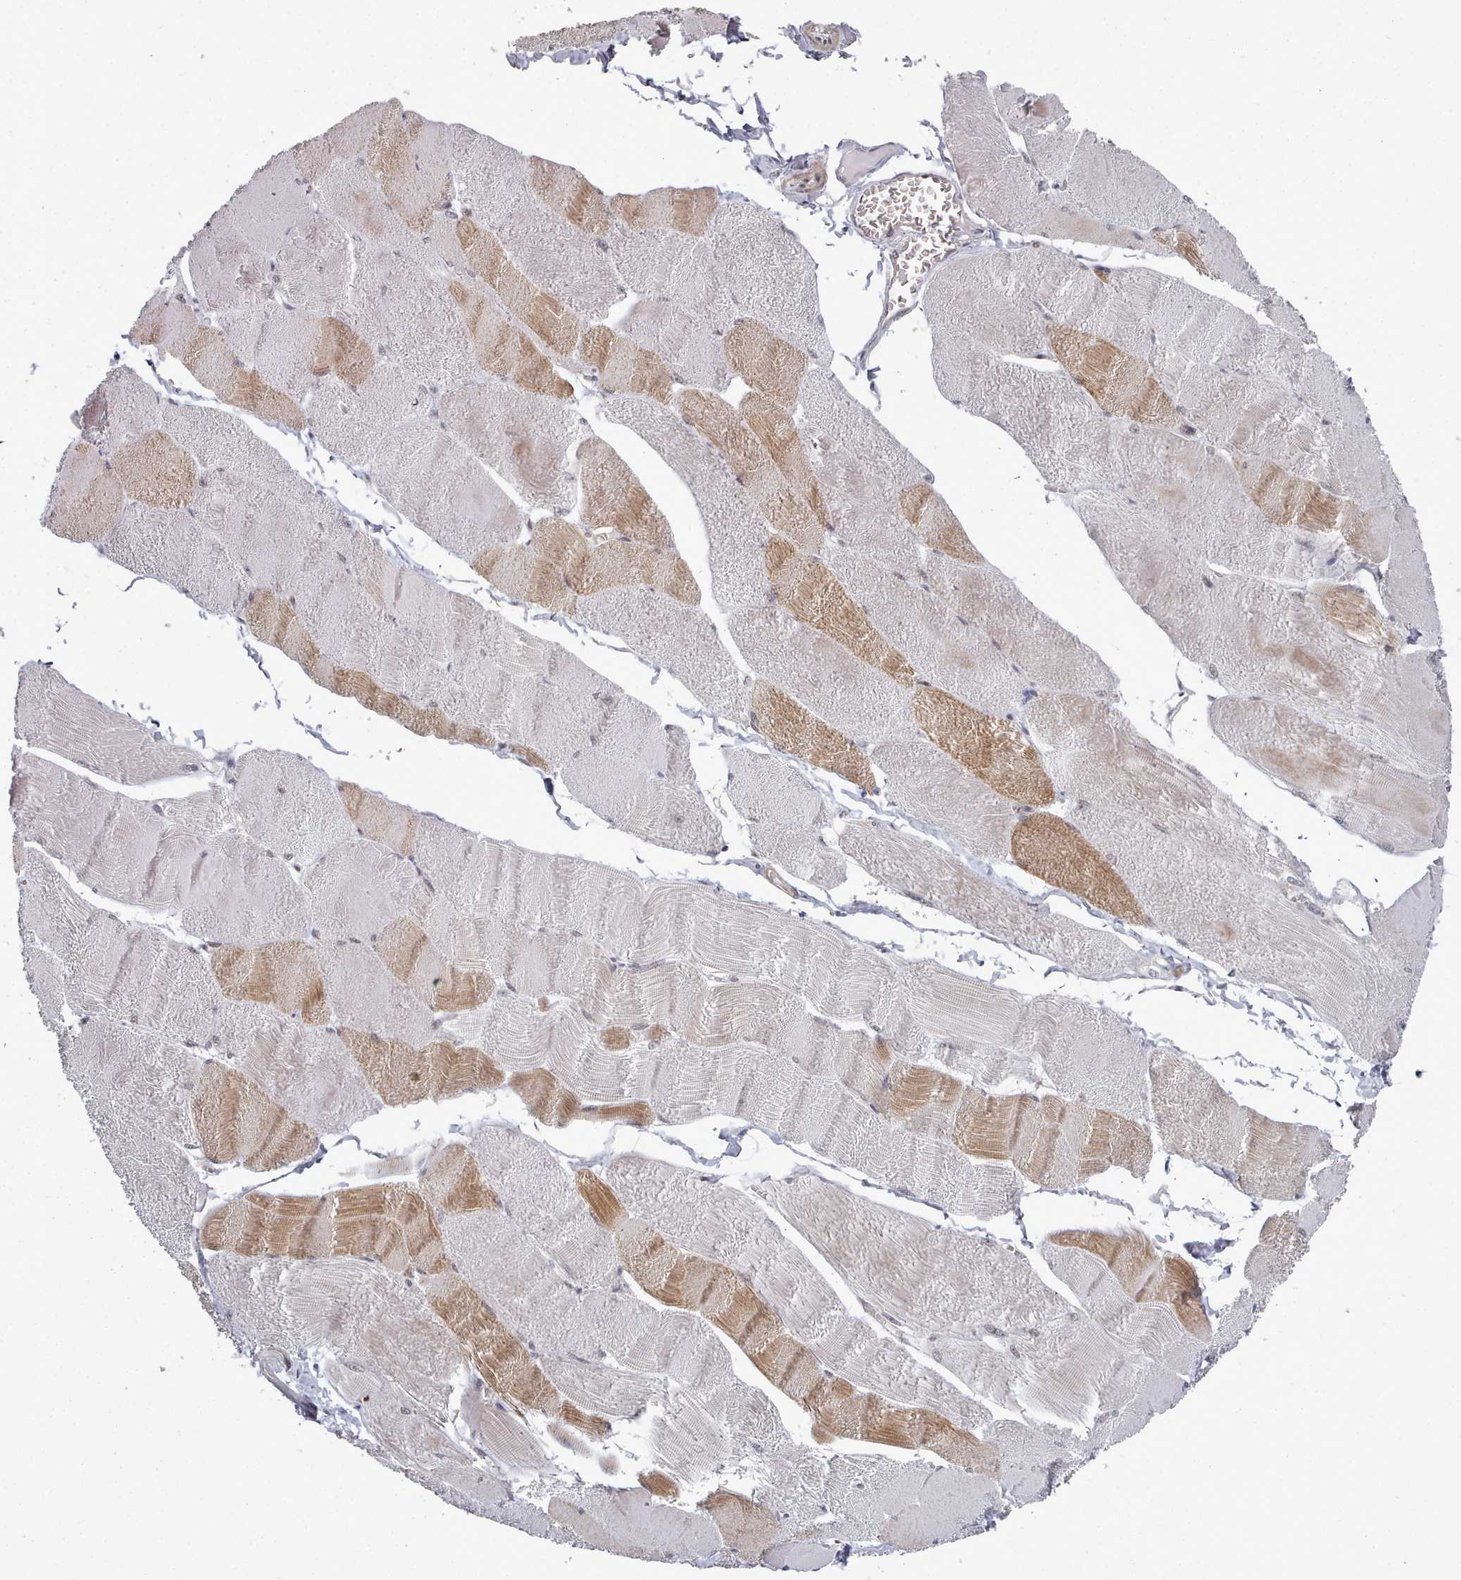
{"staining": {"intensity": "moderate", "quantity": "<25%", "location": "cytoplasmic/membranous"}, "tissue": "skeletal muscle", "cell_type": "Myocytes", "image_type": "normal", "snomed": [{"axis": "morphology", "description": "Normal tissue, NOS"}, {"axis": "morphology", "description": "Basal cell carcinoma"}, {"axis": "topography", "description": "Skeletal muscle"}], "caption": "Skeletal muscle stained with DAB immunohistochemistry shows low levels of moderate cytoplasmic/membranous positivity in about <25% of myocytes.", "gene": "HYAL3", "patient": {"sex": "female", "age": 64}}